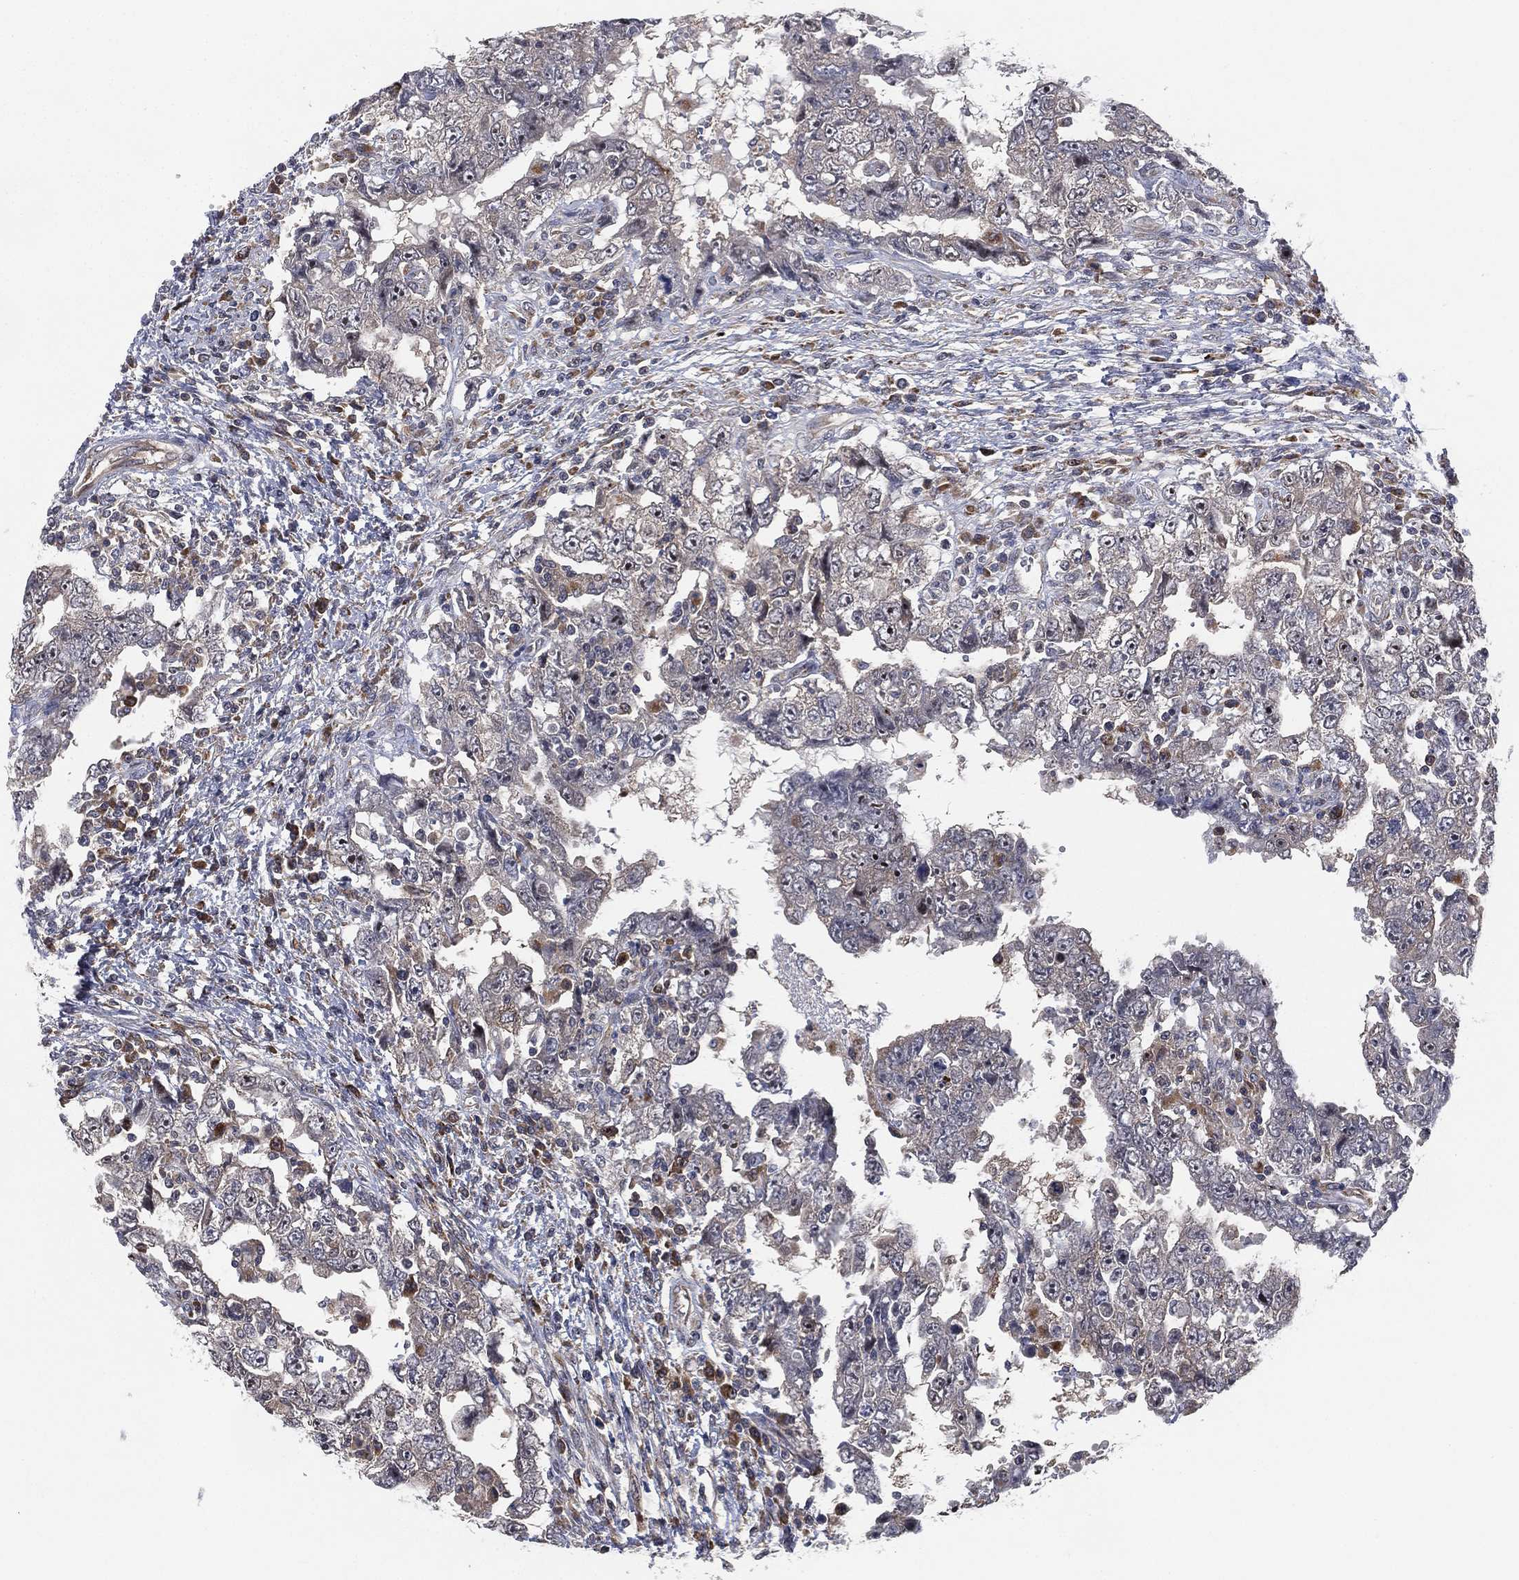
{"staining": {"intensity": "negative", "quantity": "none", "location": "none"}, "tissue": "testis cancer", "cell_type": "Tumor cells", "image_type": "cancer", "snomed": [{"axis": "morphology", "description": "Carcinoma, Embryonal, NOS"}, {"axis": "topography", "description": "Testis"}], "caption": "Human embryonal carcinoma (testis) stained for a protein using immunohistochemistry demonstrates no positivity in tumor cells.", "gene": "FAM104A", "patient": {"sex": "male", "age": 26}}